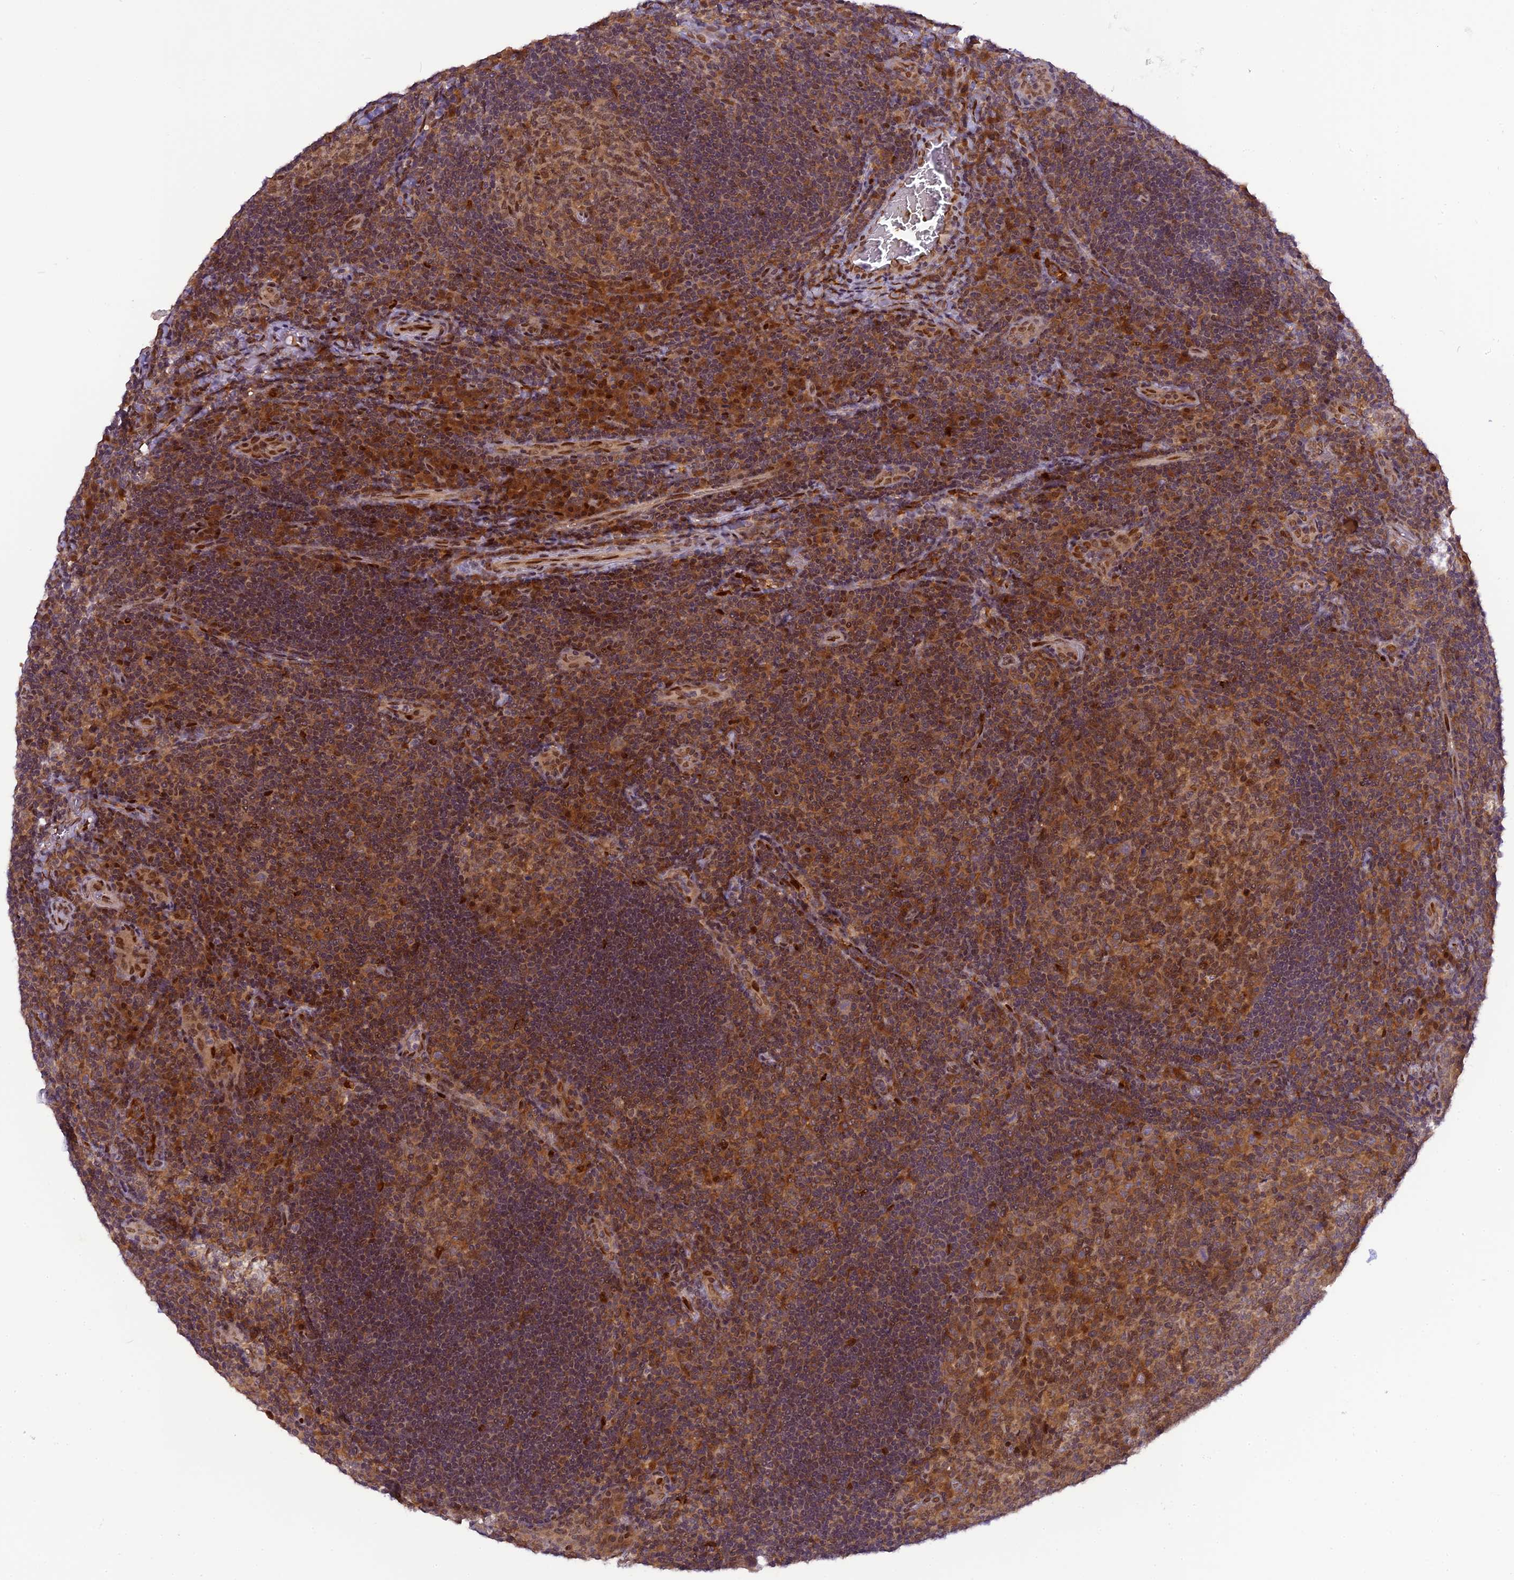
{"staining": {"intensity": "moderate", "quantity": "25%-75%", "location": "cytoplasmic/membranous,nuclear"}, "tissue": "tonsil", "cell_type": "Germinal center cells", "image_type": "normal", "snomed": [{"axis": "morphology", "description": "Normal tissue, NOS"}, {"axis": "topography", "description": "Tonsil"}], "caption": "IHC of benign human tonsil reveals medium levels of moderate cytoplasmic/membranous,nuclear positivity in about 25%-75% of germinal center cells. The protein of interest is stained brown, and the nuclei are stained in blue (DAB IHC with brightfield microscopy, high magnification).", "gene": "RABGGTA", "patient": {"sex": "male", "age": 17}}